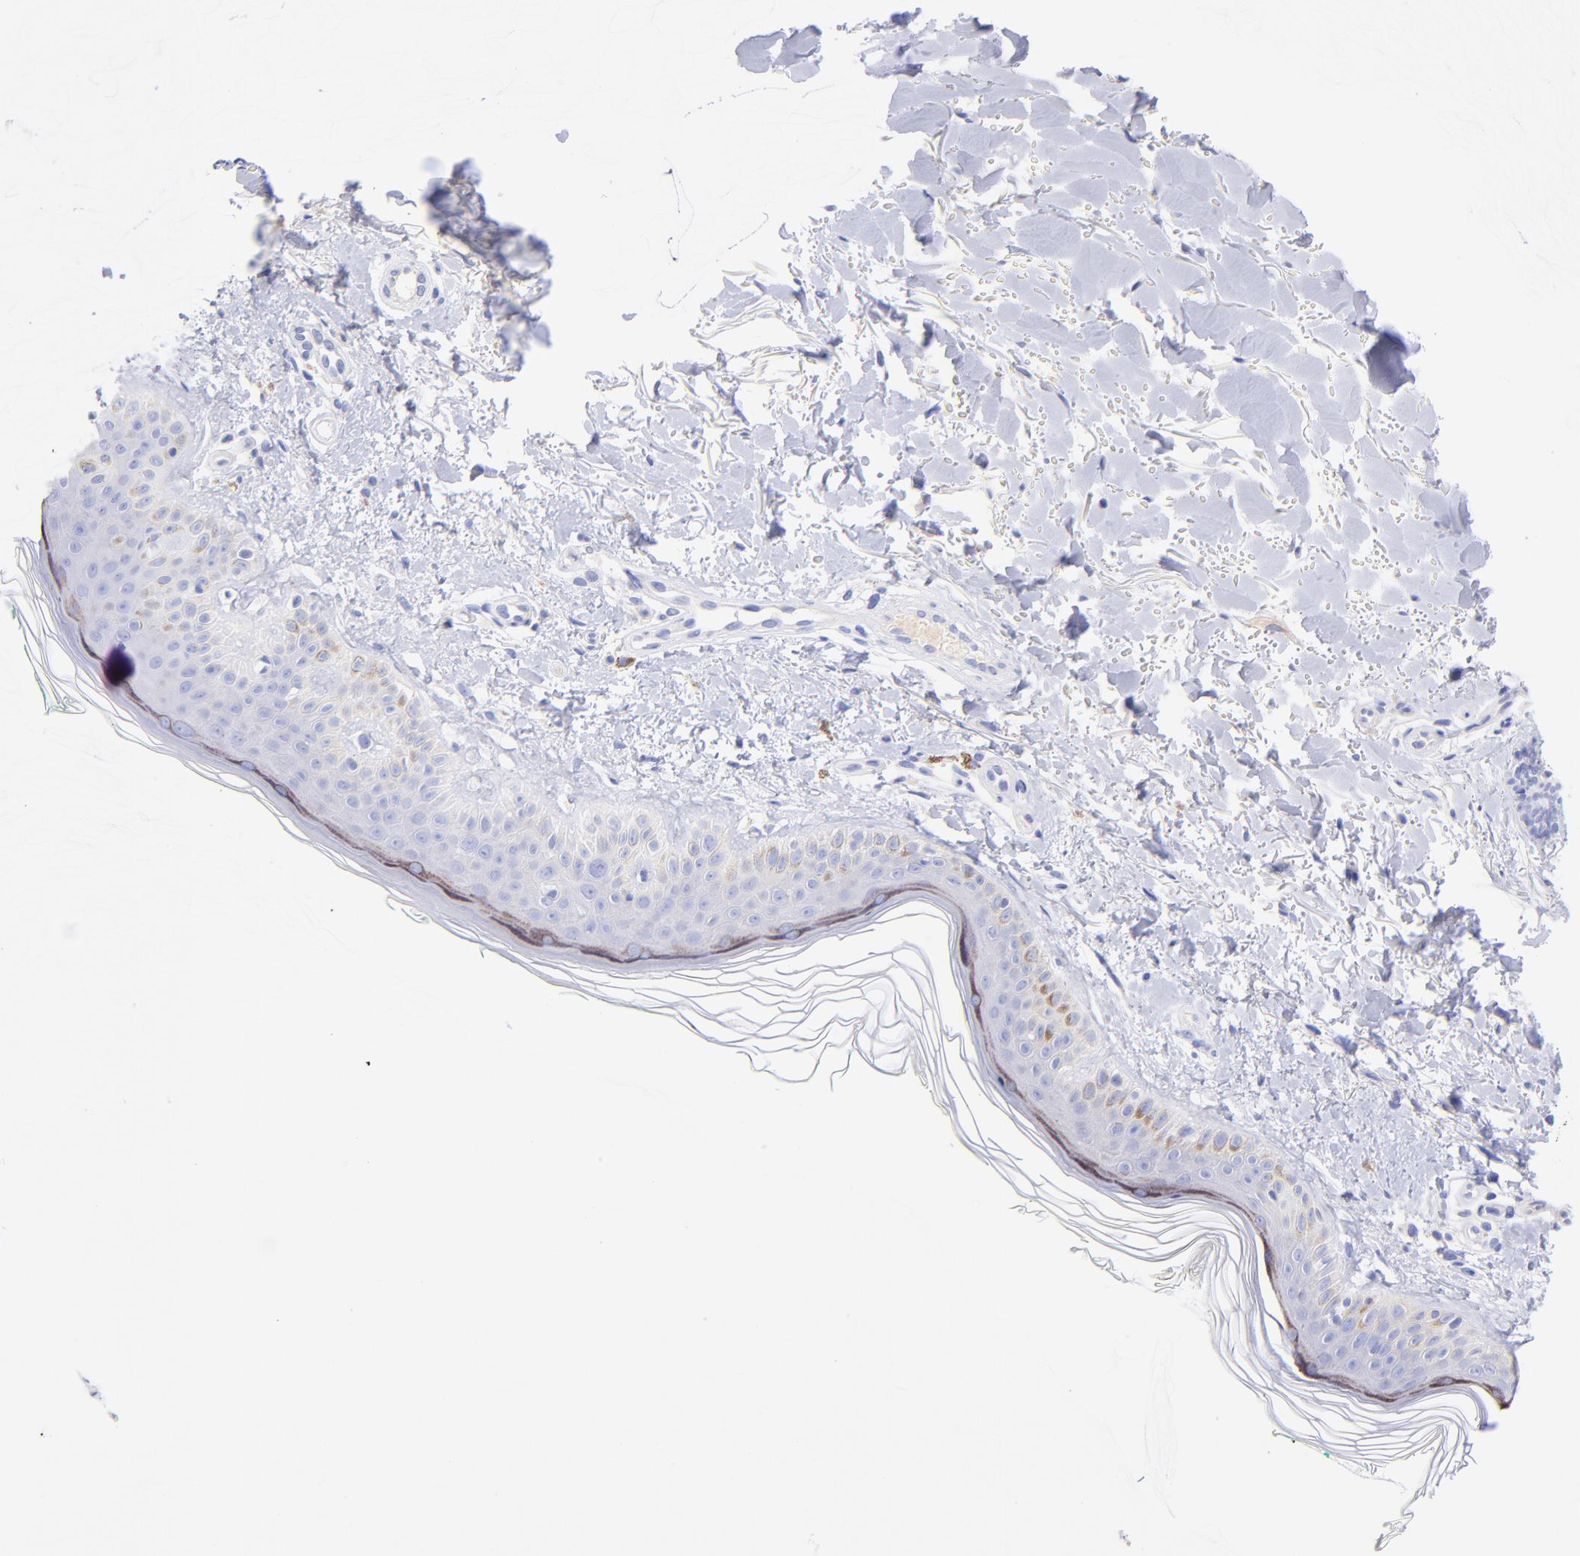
{"staining": {"intensity": "negative", "quantity": "none", "location": "none"}, "tissue": "skin", "cell_type": "Fibroblasts", "image_type": "normal", "snomed": [{"axis": "morphology", "description": "Normal tissue, NOS"}, {"axis": "topography", "description": "Skin"}], "caption": "High magnification brightfield microscopy of unremarkable skin stained with DAB (brown) and counterstained with hematoxylin (blue): fibroblasts show no significant staining. (Brightfield microscopy of DAB (3,3'-diaminobenzidine) immunohistochemistry (IHC) at high magnification).", "gene": "GPHN", "patient": {"sex": "male", "age": 71}}